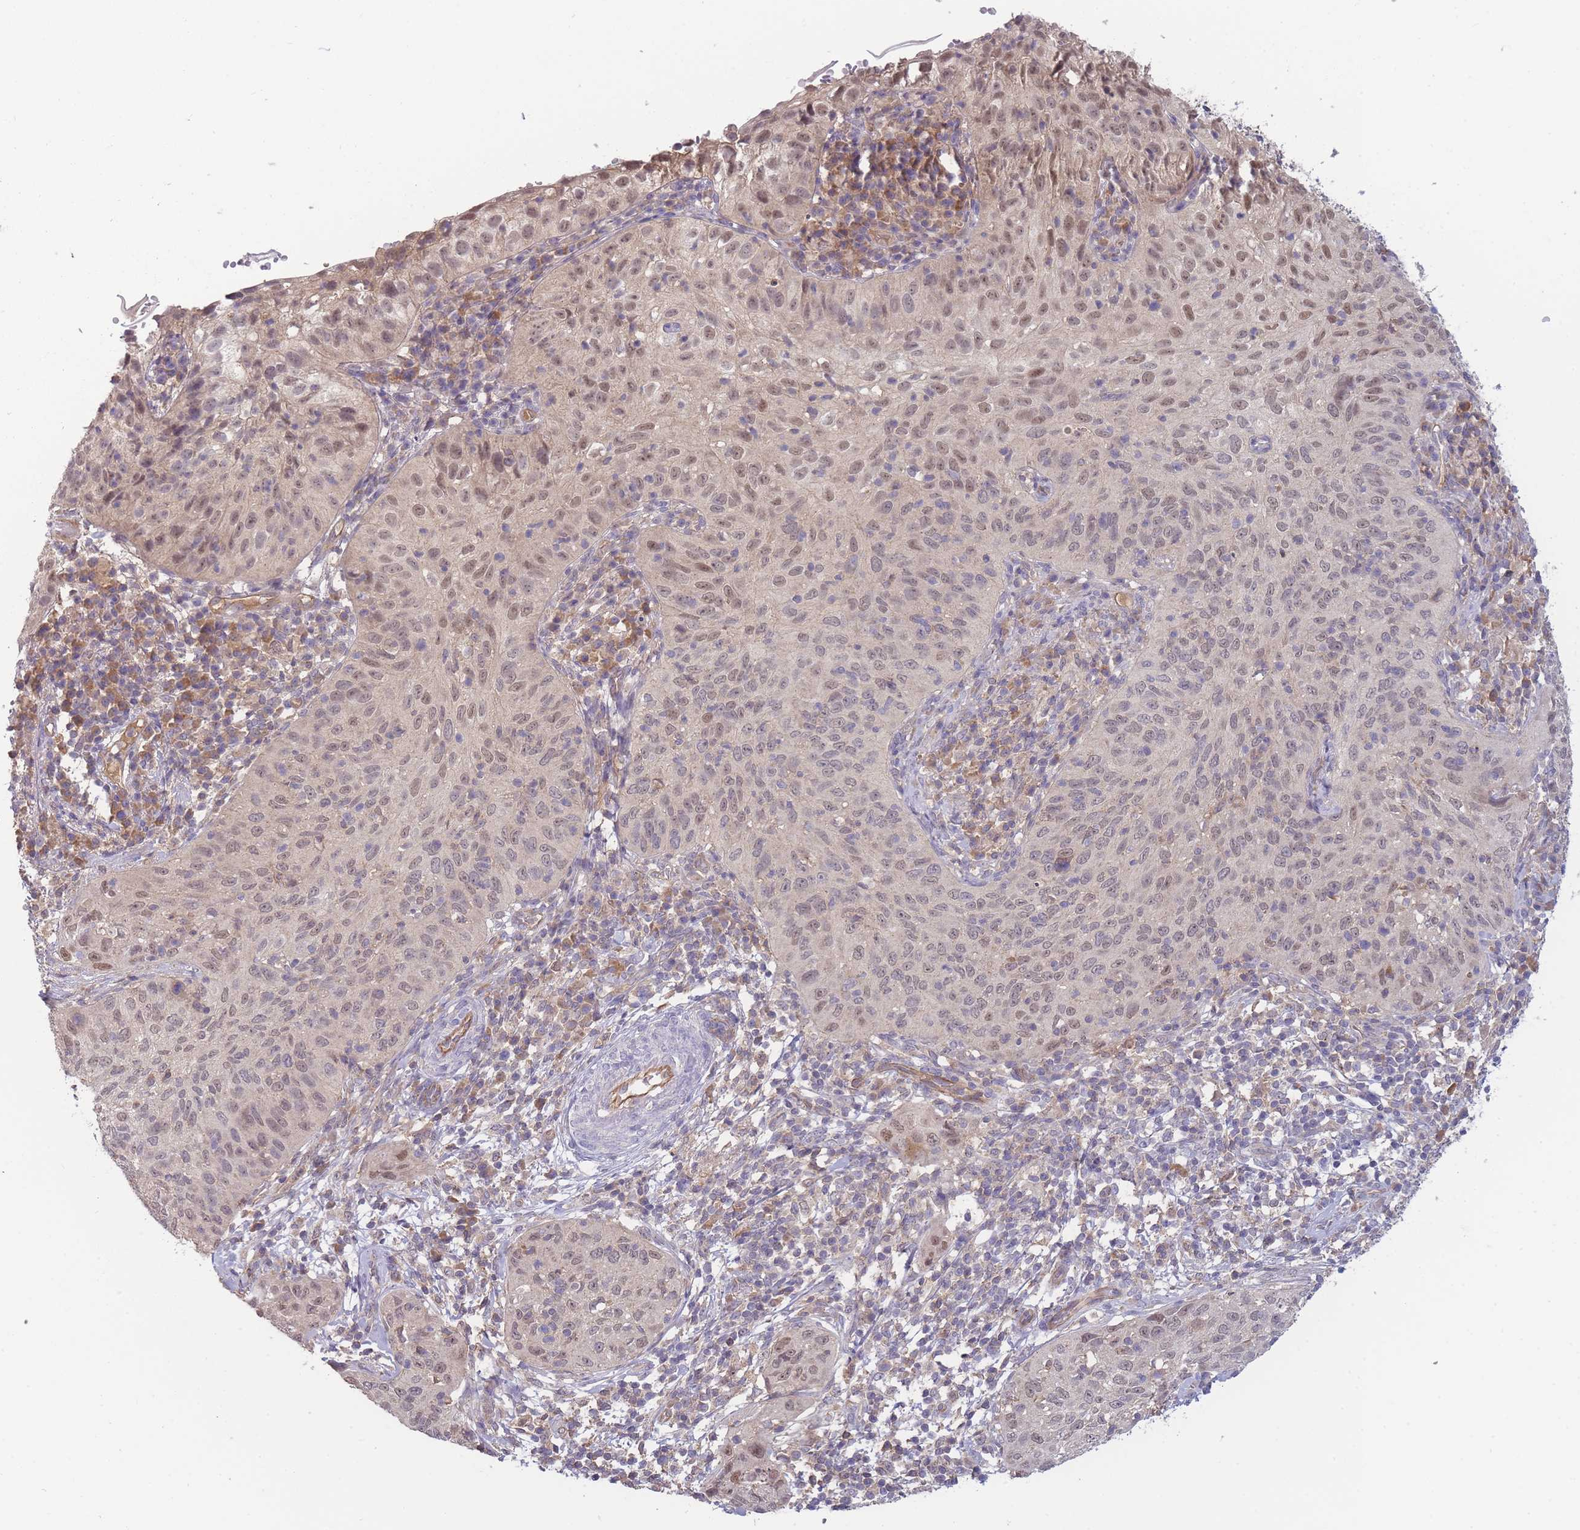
{"staining": {"intensity": "weak", "quantity": ">75%", "location": "nuclear"}, "tissue": "cervical cancer", "cell_type": "Tumor cells", "image_type": "cancer", "snomed": [{"axis": "morphology", "description": "Squamous cell carcinoma, NOS"}, {"axis": "topography", "description": "Cervix"}], "caption": "Protein staining of cervical squamous cell carcinoma tissue demonstrates weak nuclear positivity in approximately >75% of tumor cells. The staining was performed using DAB (3,3'-diaminobenzidine) to visualize the protein expression in brown, while the nuclei were stained in blue with hematoxylin (Magnification: 20x).", "gene": "NDUFAF5", "patient": {"sex": "female", "age": 30}}